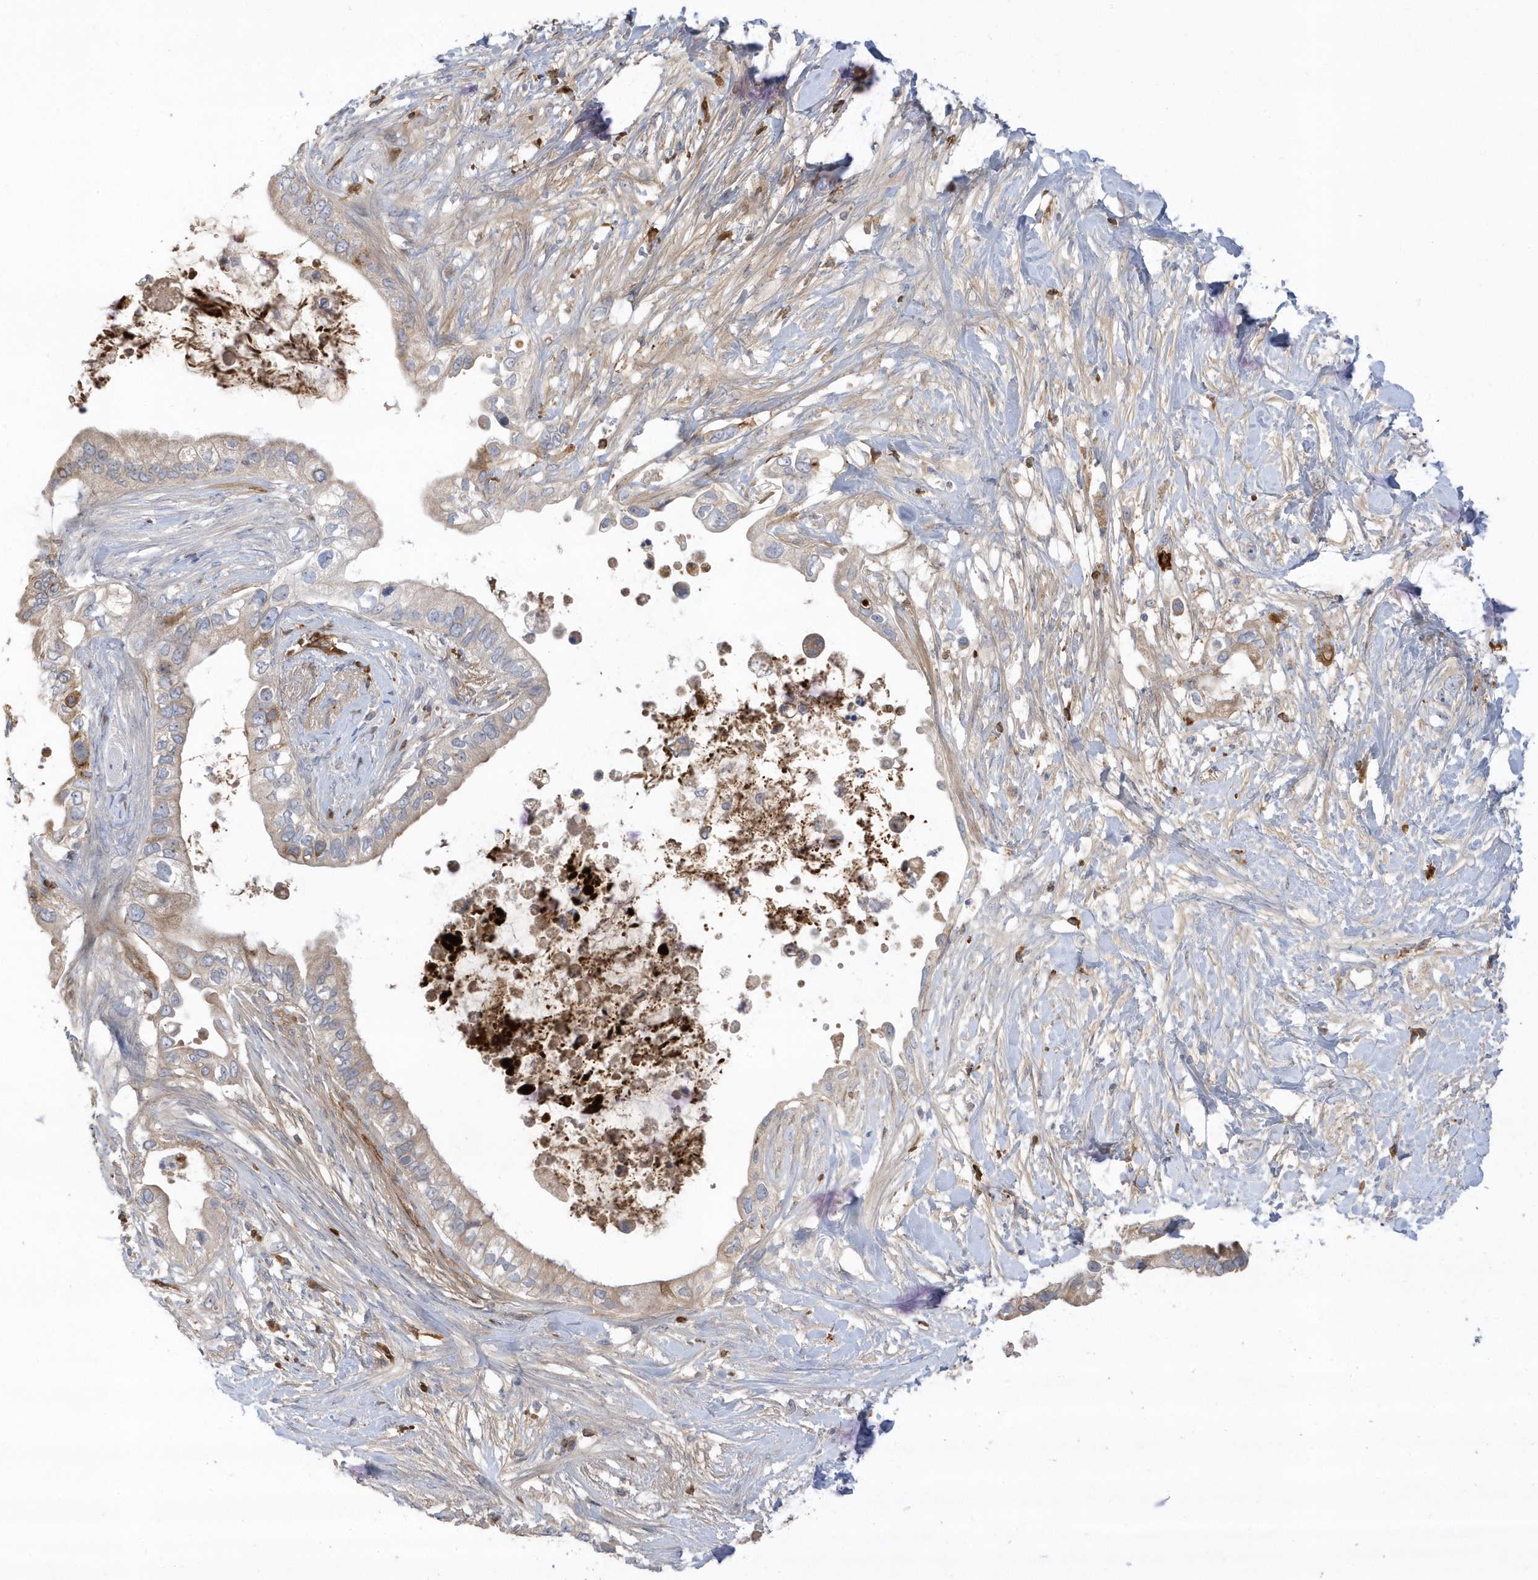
{"staining": {"intensity": "weak", "quantity": "<25%", "location": "cytoplasmic/membranous"}, "tissue": "pancreatic cancer", "cell_type": "Tumor cells", "image_type": "cancer", "snomed": [{"axis": "morphology", "description": "Adenocarcinoma, NOS"}, {"axis": "topography", "description": "Pancreas"}], "caption": "High magnification brightfield microscopy of pancreatic adenocarcinoma stained with DAB (brown) and counterstained with hematoxylin (blue): tumor cells show no significant staining.", "gene": "DPP9", "patient": {"sex": "female", "age": 56}}